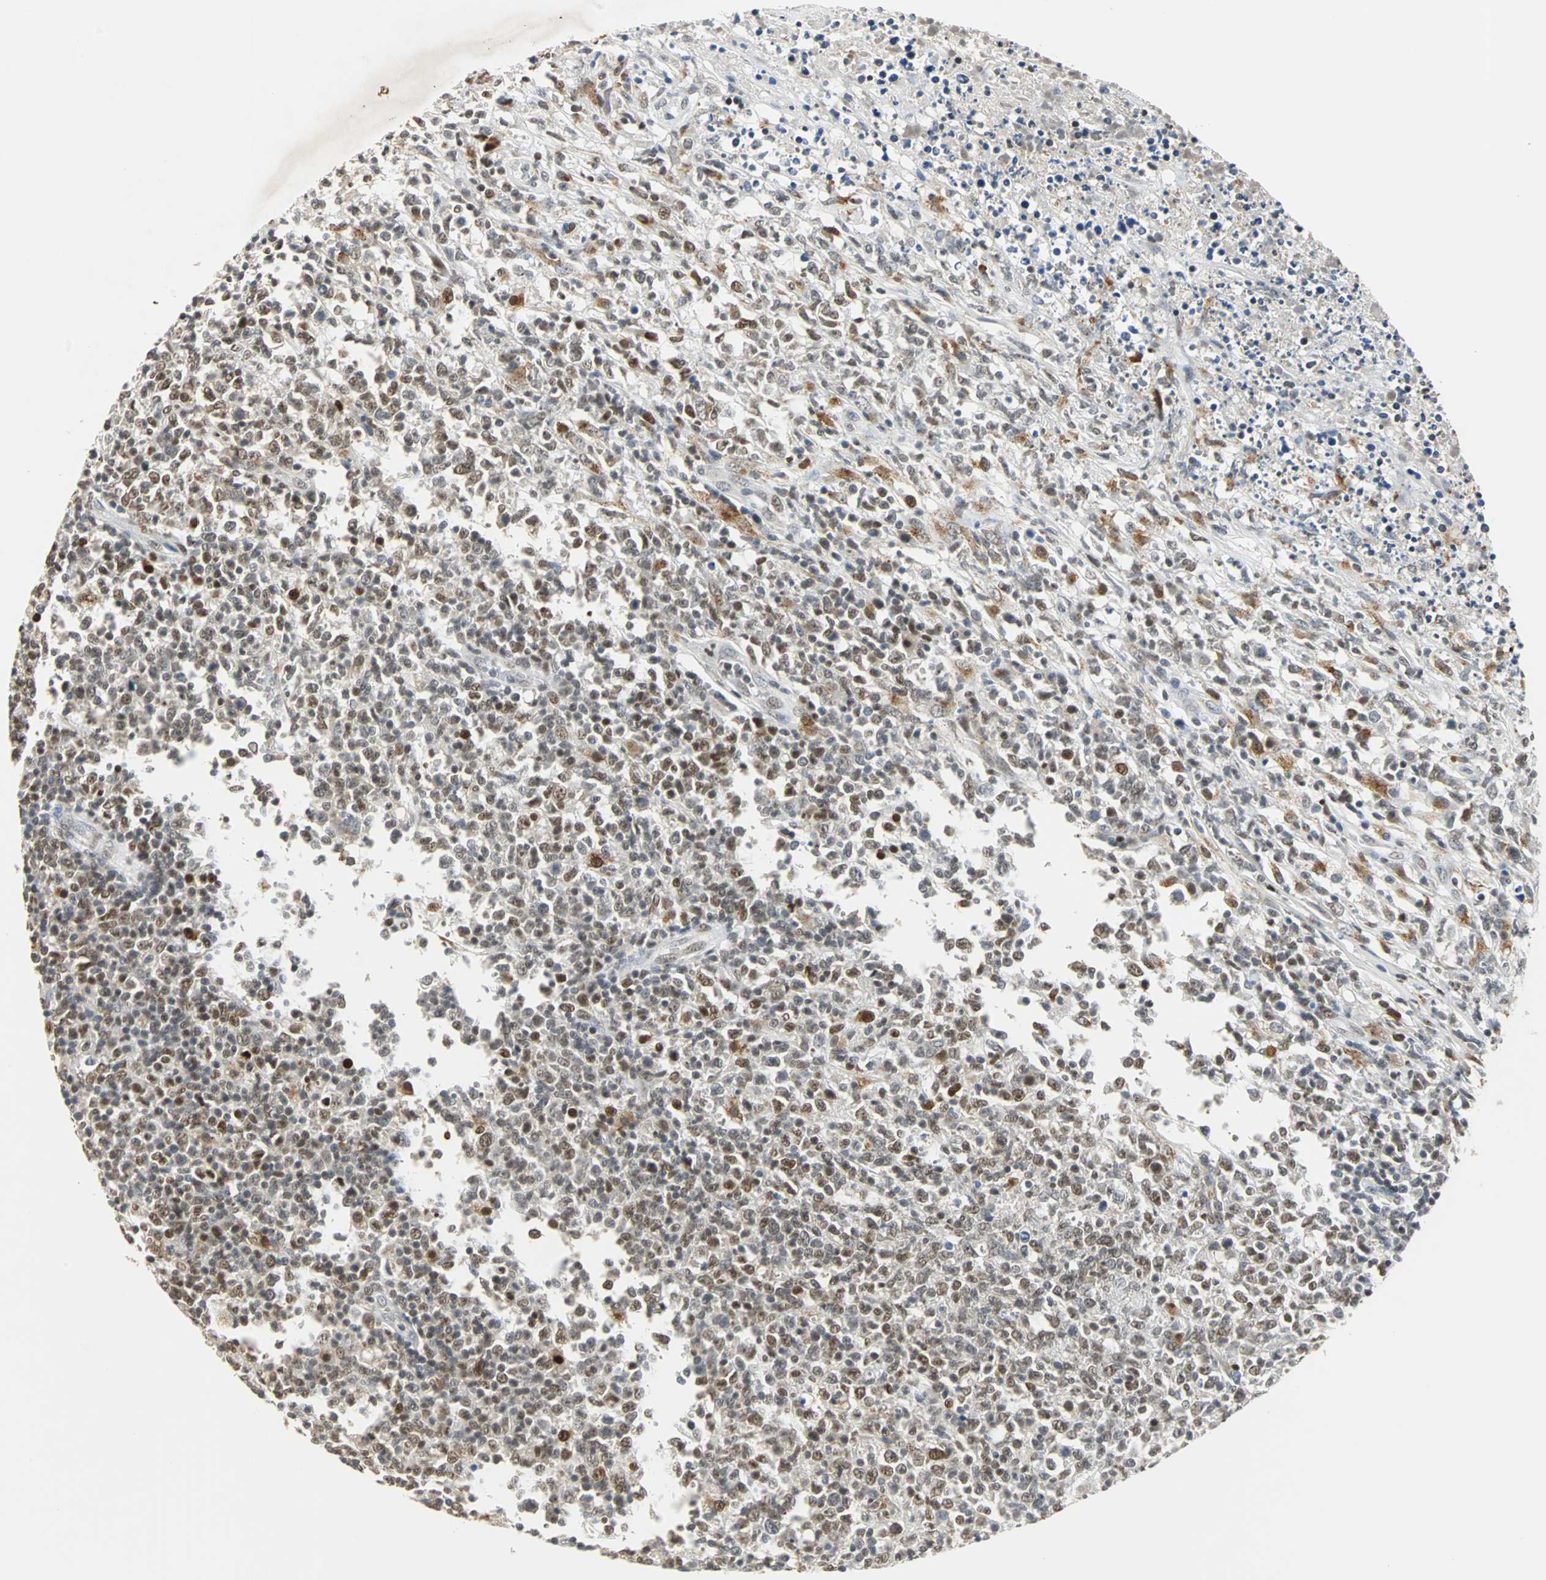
{"staining": {"intensity": "moderate", "quantity": "25%-75%", "location": "nuclear"}, "tissue": "lymphoma", "cell_type": "Tumor cells", "image_type": "cancer", "snomed": [{"axis": "morphology", "description": "Malignant lymphoma, non-Hodgkin's type, High grade"}, {"axis": "topography", "description": "Lymph node"}], "caption": "Immunohistochemical staining of human lymphoma exhibits medium levels of moderate nuclear protein staining in about 25%-75% of tumor cells.", "gene": "HLX", "patient": {"sex": "female", "age": 84}}